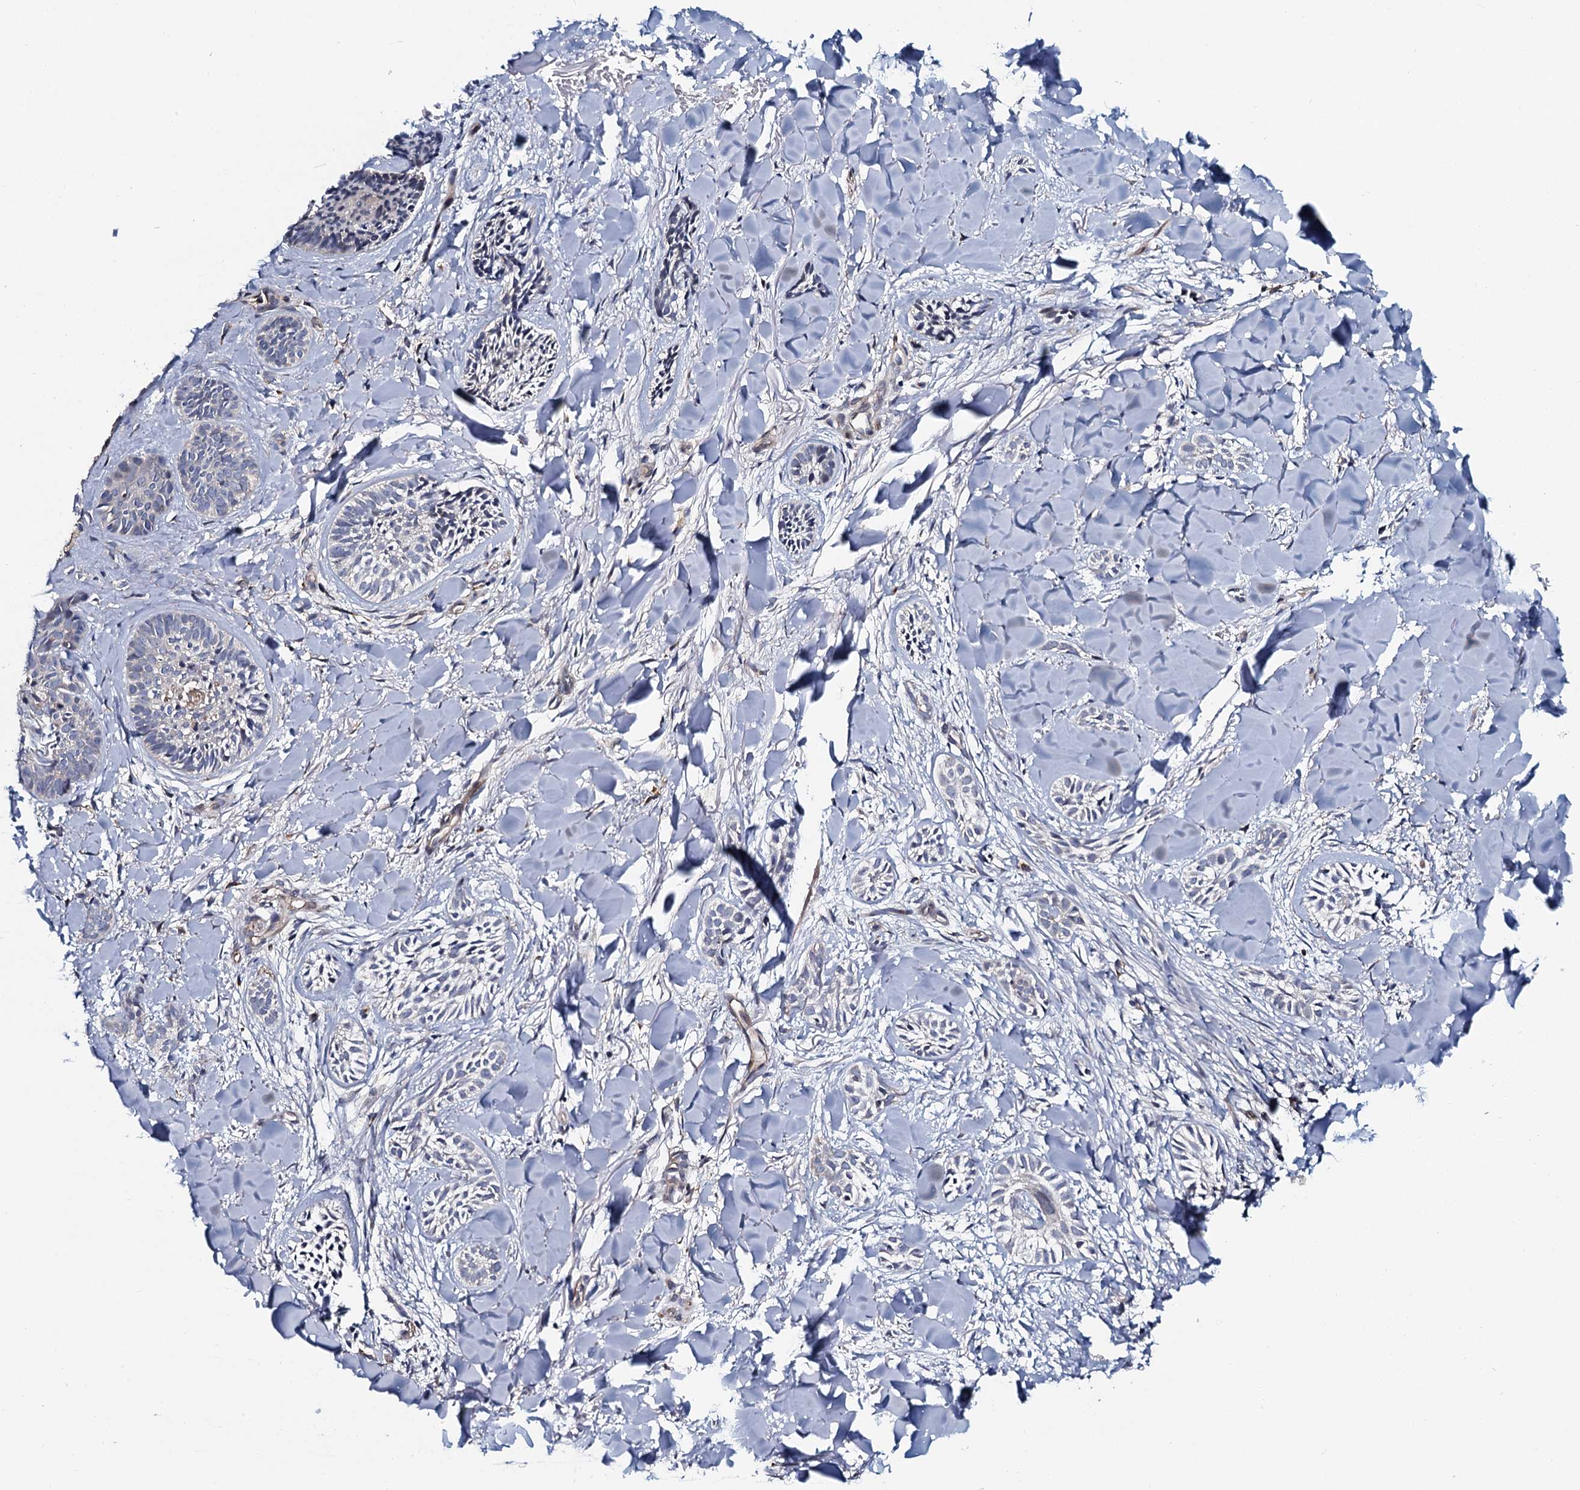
{"staining": {"intensity": "negative", "quantity": "none", "location": "none"}, "tissue": "skin cancer", "cell_type": "Tumor cells", "image_type": "cancer", "snomed": [{"axis": "morphology", "description": "Basal cell carcinoma"}, {"axis": "topography", "description": "Skin"}], "caption": "A micrograph of skin basal cell carcinoma stained for a protein displays no brown staining in tumor cells.", "gene": "KCTD4", "patient": {"sex": "female", "age": 59}}